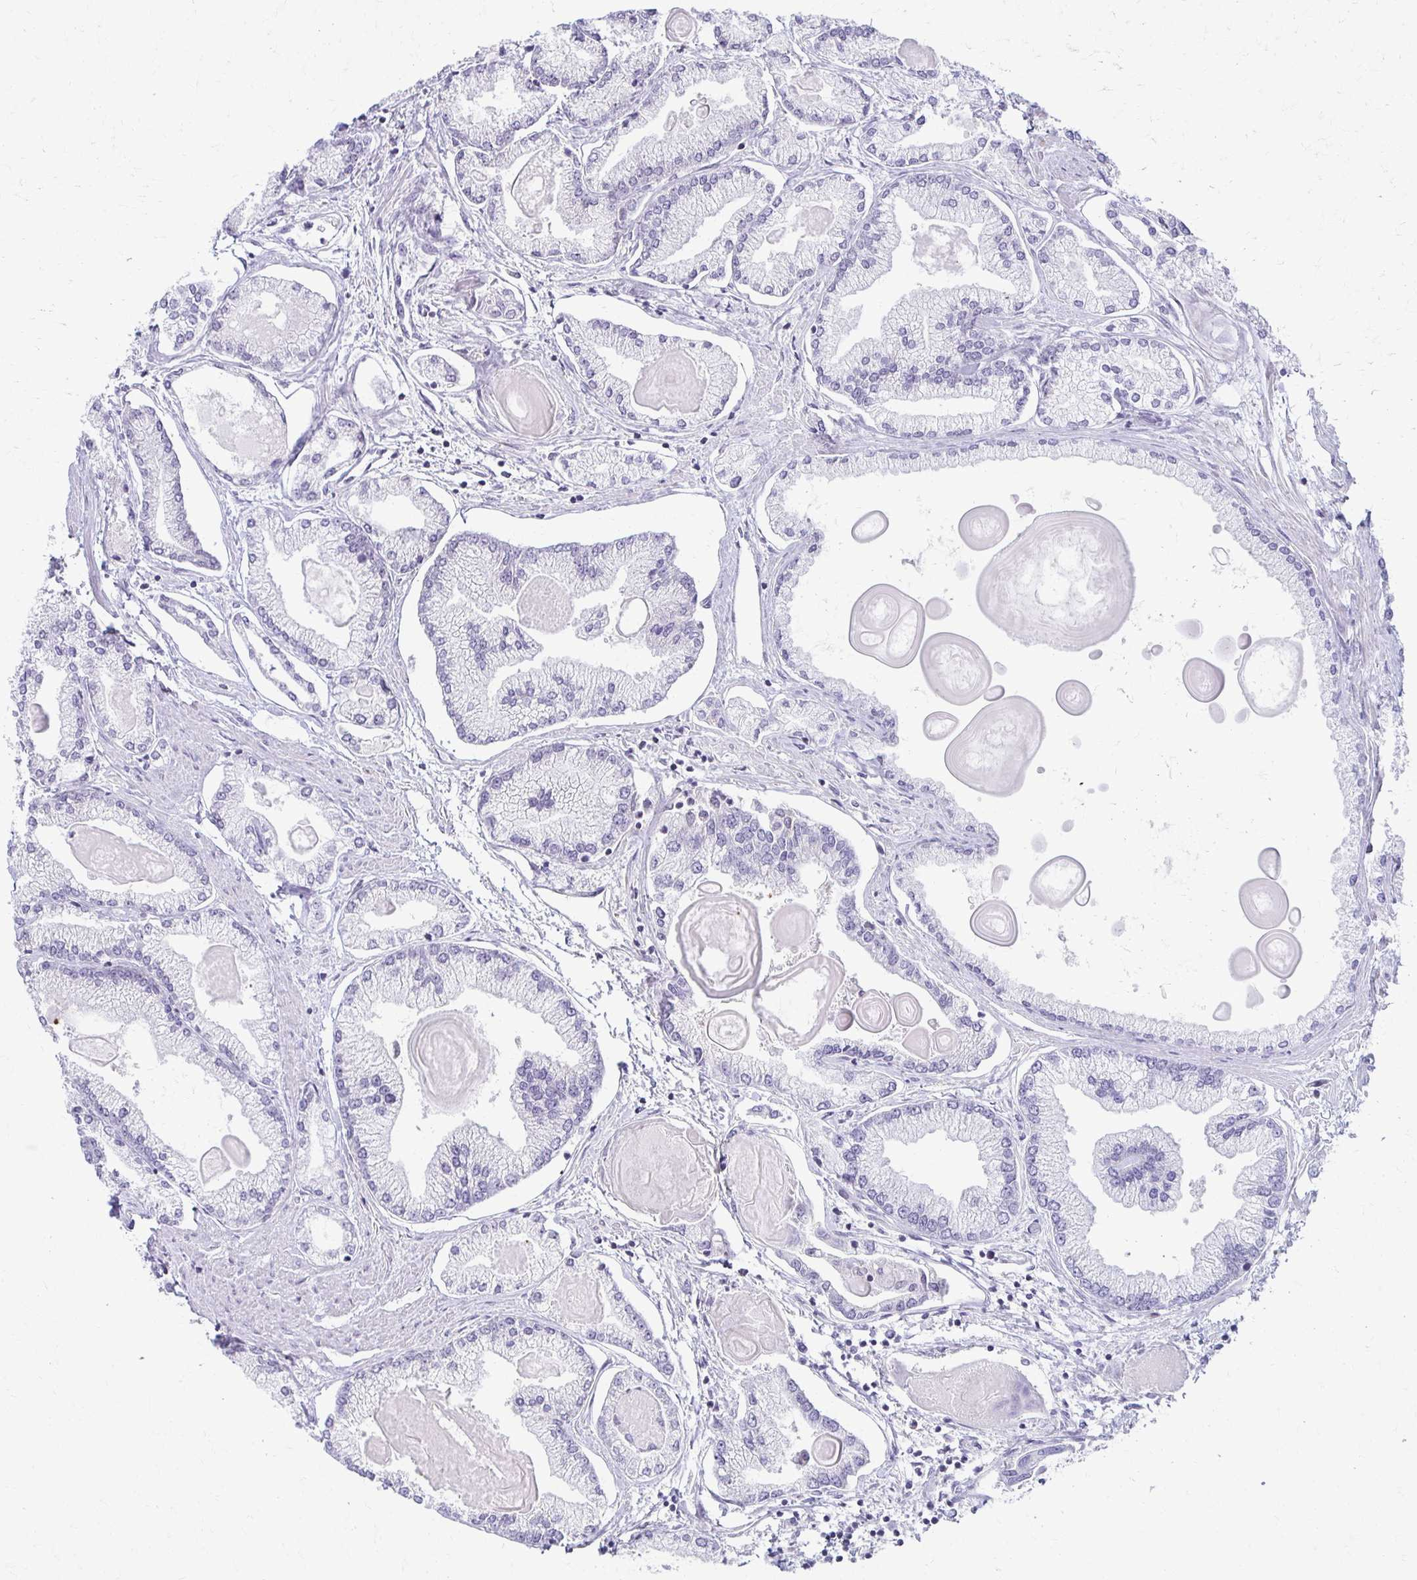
{"staining": {"intensity": "negative", "quantity": "none", "location": "none"}, "tissue": "prostate cancer", "cell_type": "Tumor cells", "image_type": "cancer", "snomed": [{"axis": "morphology", "description": "Adenocarcinoma, High grade"}, {"axis": "topography", "description": "Prostate"}], "caption": "This is an immunohistochemistry histopathology image of human prostate cancer. There is no expression in tumor cells.", "gene": "FCGR2B", "patient": {"sex": "male", "age": 68}}